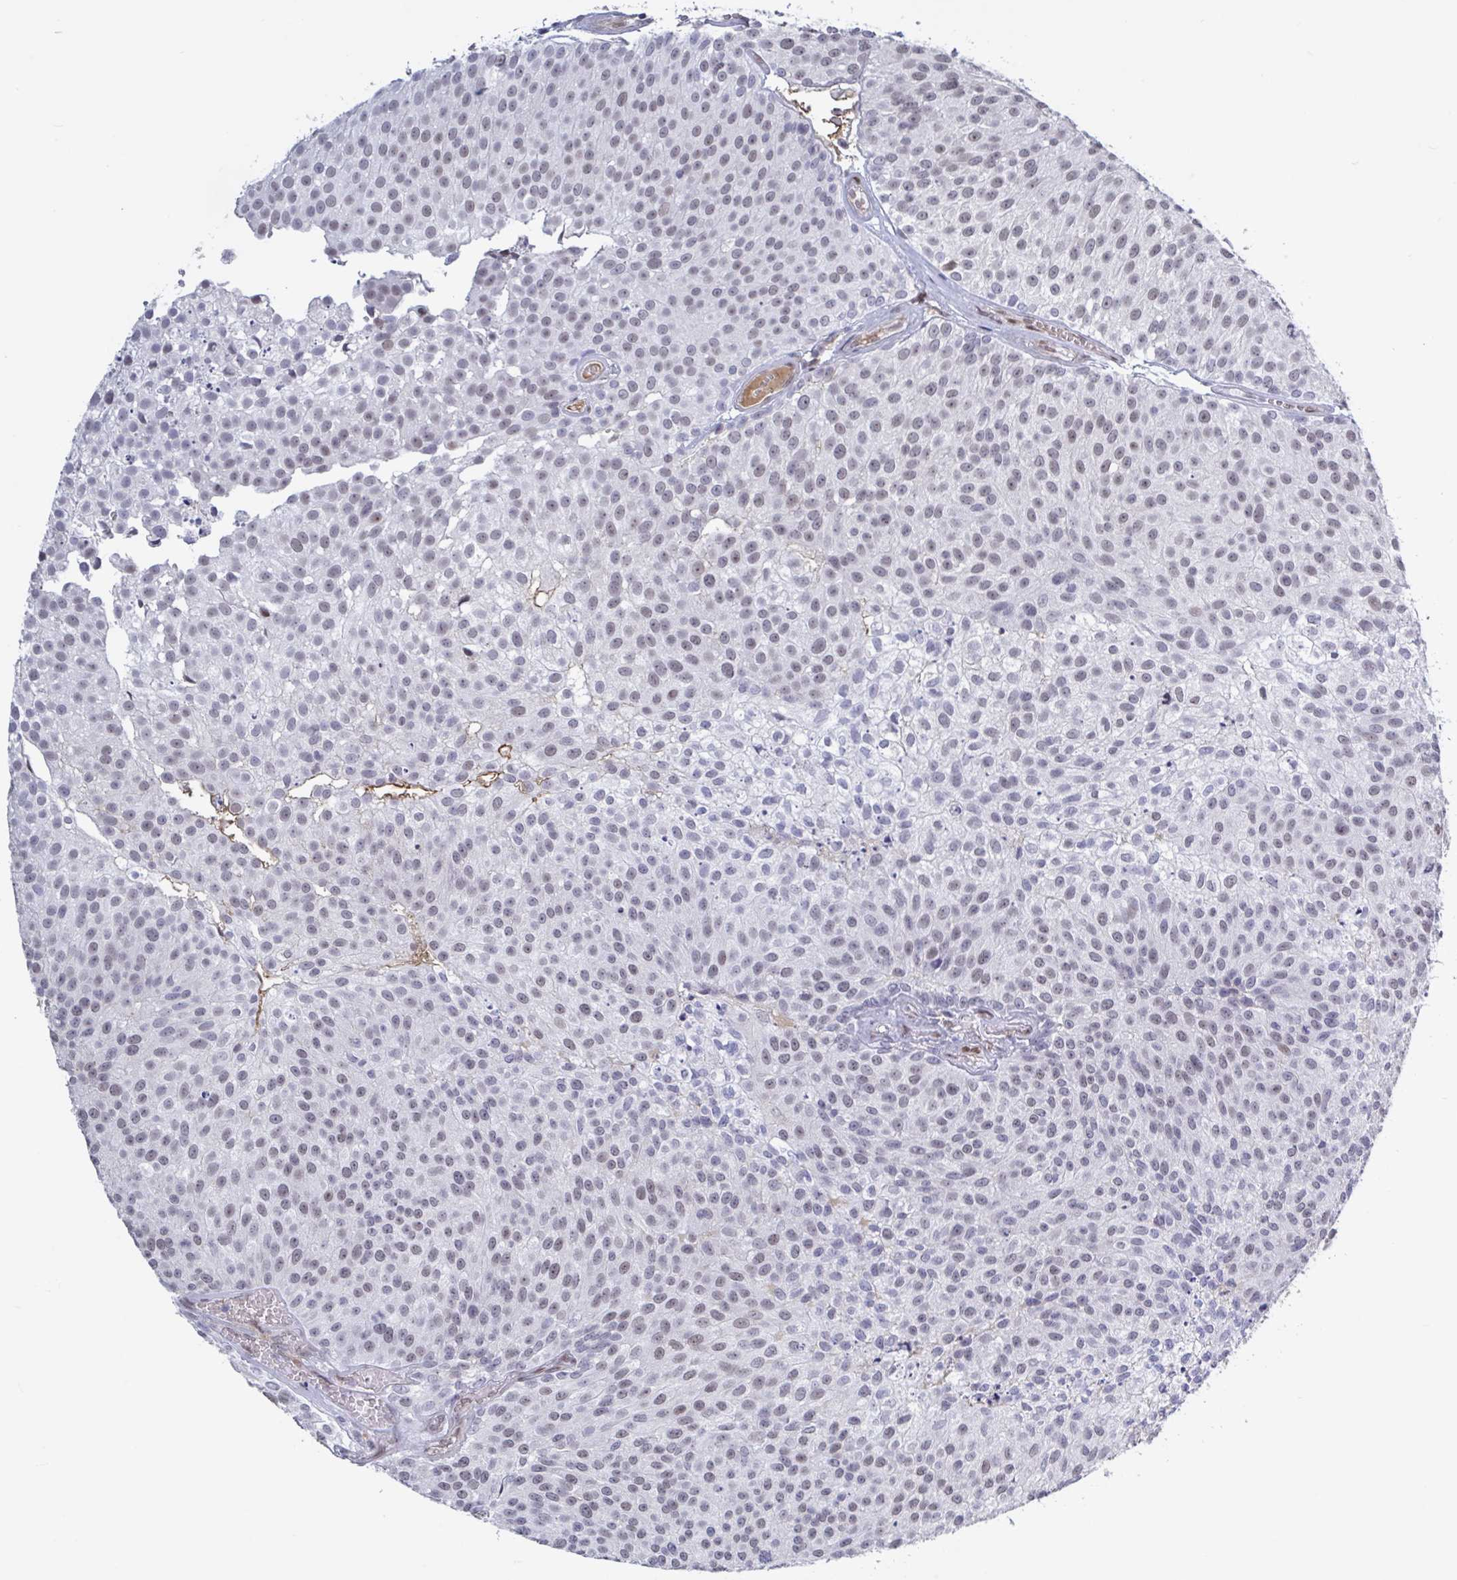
{"staining": {"intensity": "weak", "quantity": ">75%", "location": "nuclear"}, "tissue": "urothelial cancer", "cell_type": "Tumor cells", "image_type": "cancer", "snomed": [{"axis": "morphology", "description": "Urothelial carcinoma, Low grade"}, {"axis": "topography", "description": "Urinary bladder"}], "caption": "Immunohistochemical staining of urothelial cancer displays weak nuclear protein positivity in approximately >75% of tumor cells.", "gene": "BCL7B", "patient": {"sex": "female", "age": 79}}